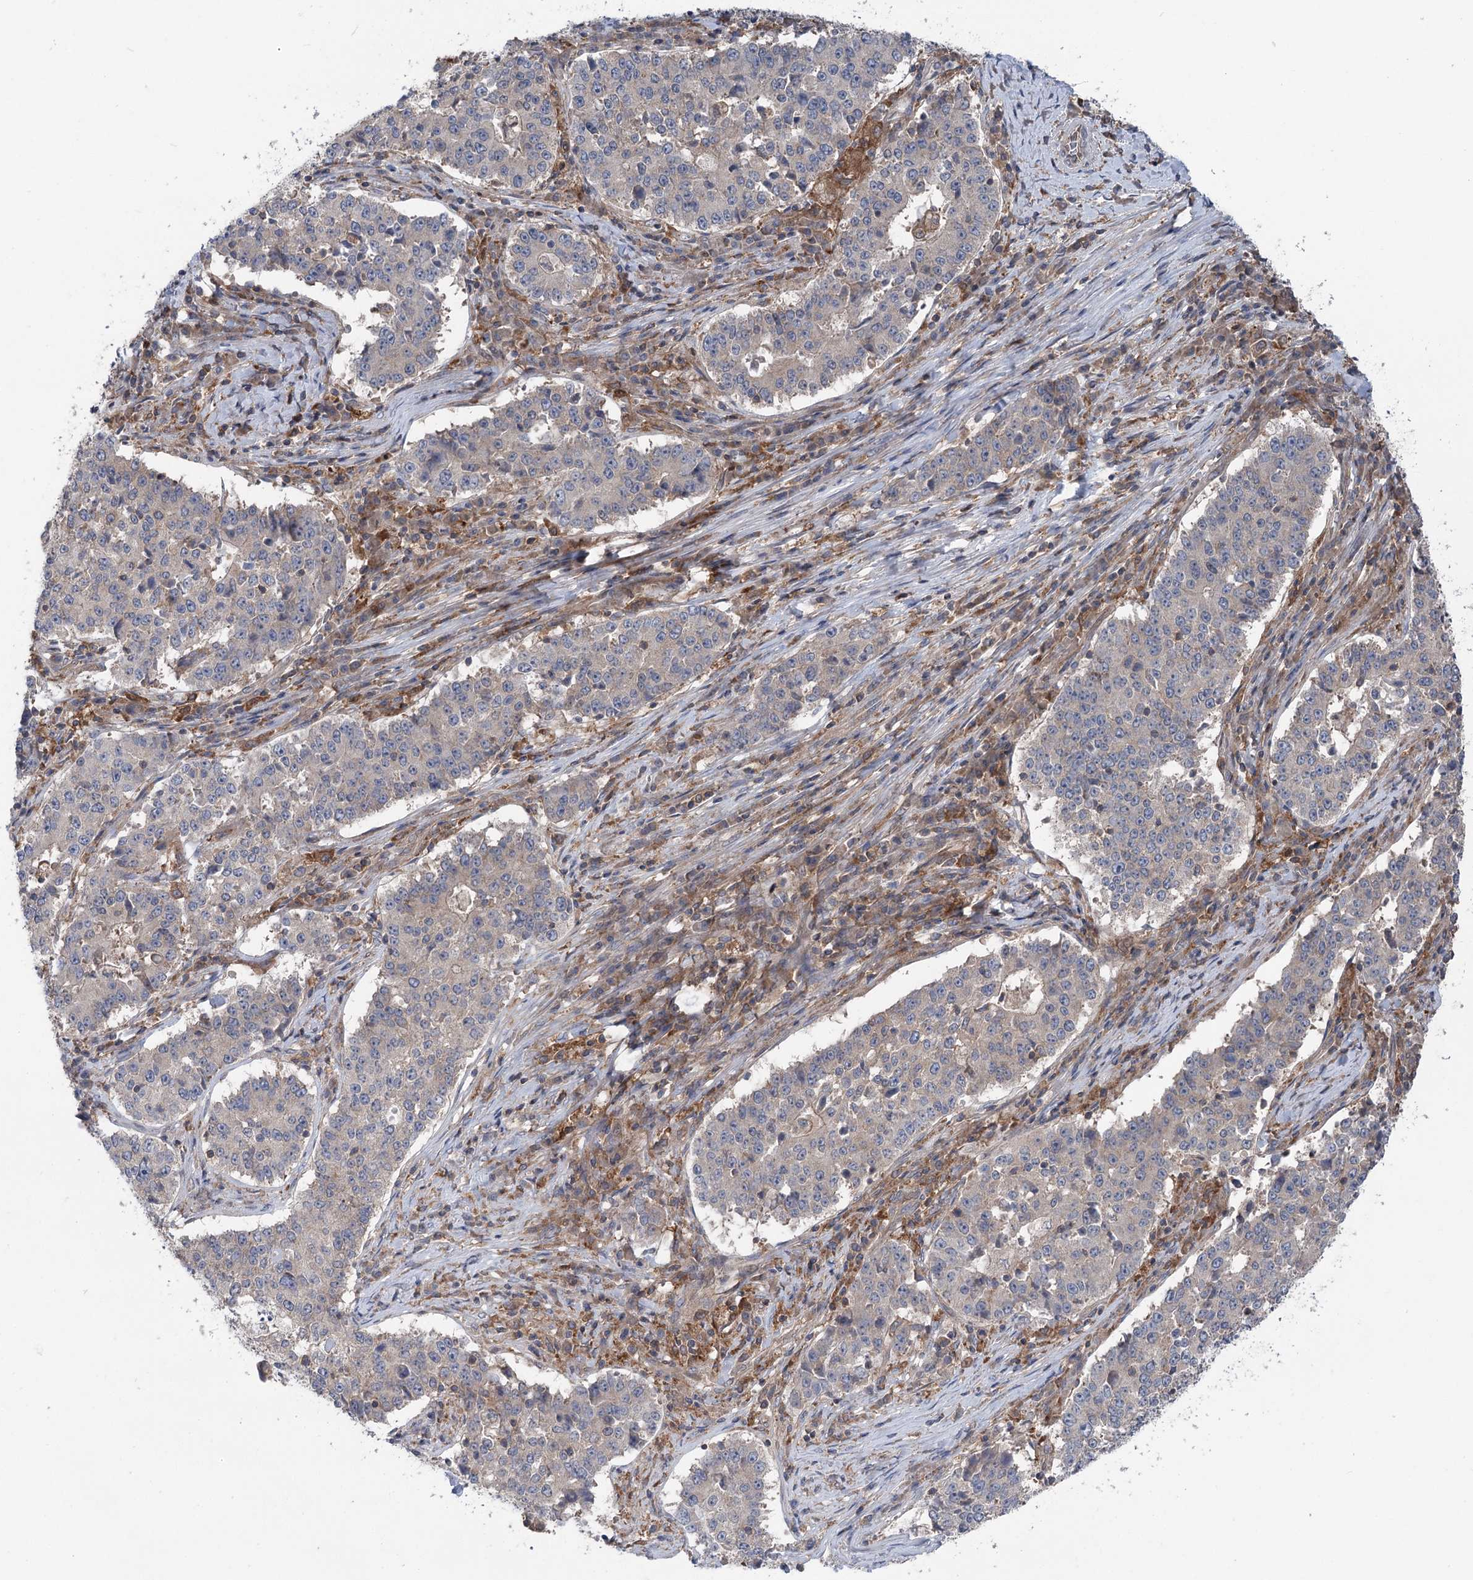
{"staining": {"intensity": "negative", "quantity": "none", "location": "none"}, "tissue": "stomach cancer", "cell_type": "Tumor cells", "image_type": "cancer", "snomed": [{"axis": "morphology", "description": "Adenocarcinoma, NOS"}, {"axis": "topography", "description": "Stomach"}], "caption": "Stomach adenocarcinoma was stained to show a protein in brown. There is no significant positivity in tumor cells. (Brightfield microscopy of DAB immunohistochemistry at high magnification).", "gene": "PPP1R21", "patient": {"sex": "male", "age": 59}}